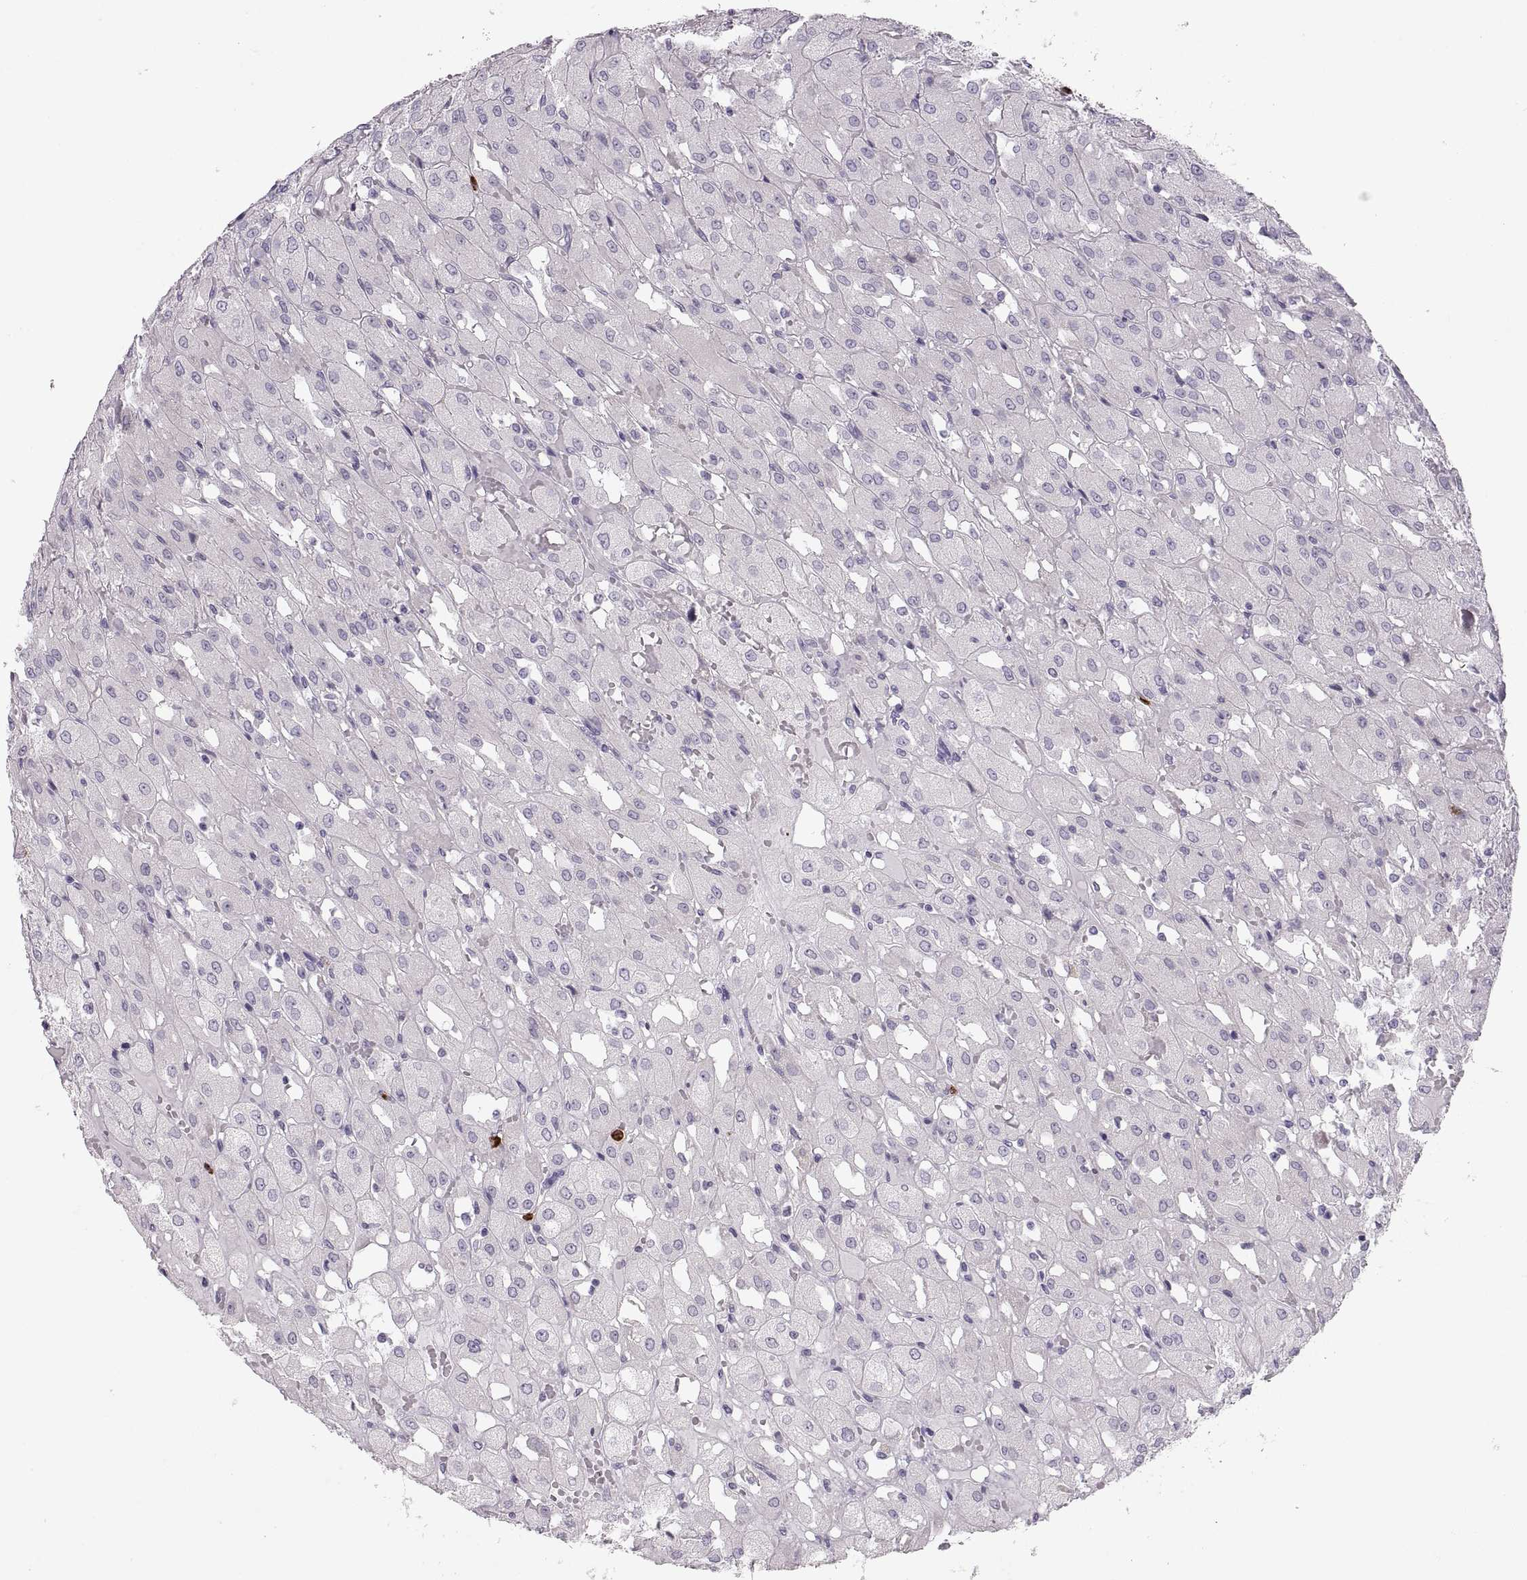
{"staining": {"intensity": "negative", "quantity": "none", "location": "none"}, "tissue": "renal cancer", "cell_type": "Tumor cells", "image_type": "cancer", "snomed": [{"axis": "morphology", "description": "Adenocarcinoma, NOS"}, {"axis": "topography", "description": "Kidney"}], "caption": "Tumor cells show no significant expression in renal adenocarcinoma.", "gene": "MILR1", "patient": {"sex": "male", "age": 72}}